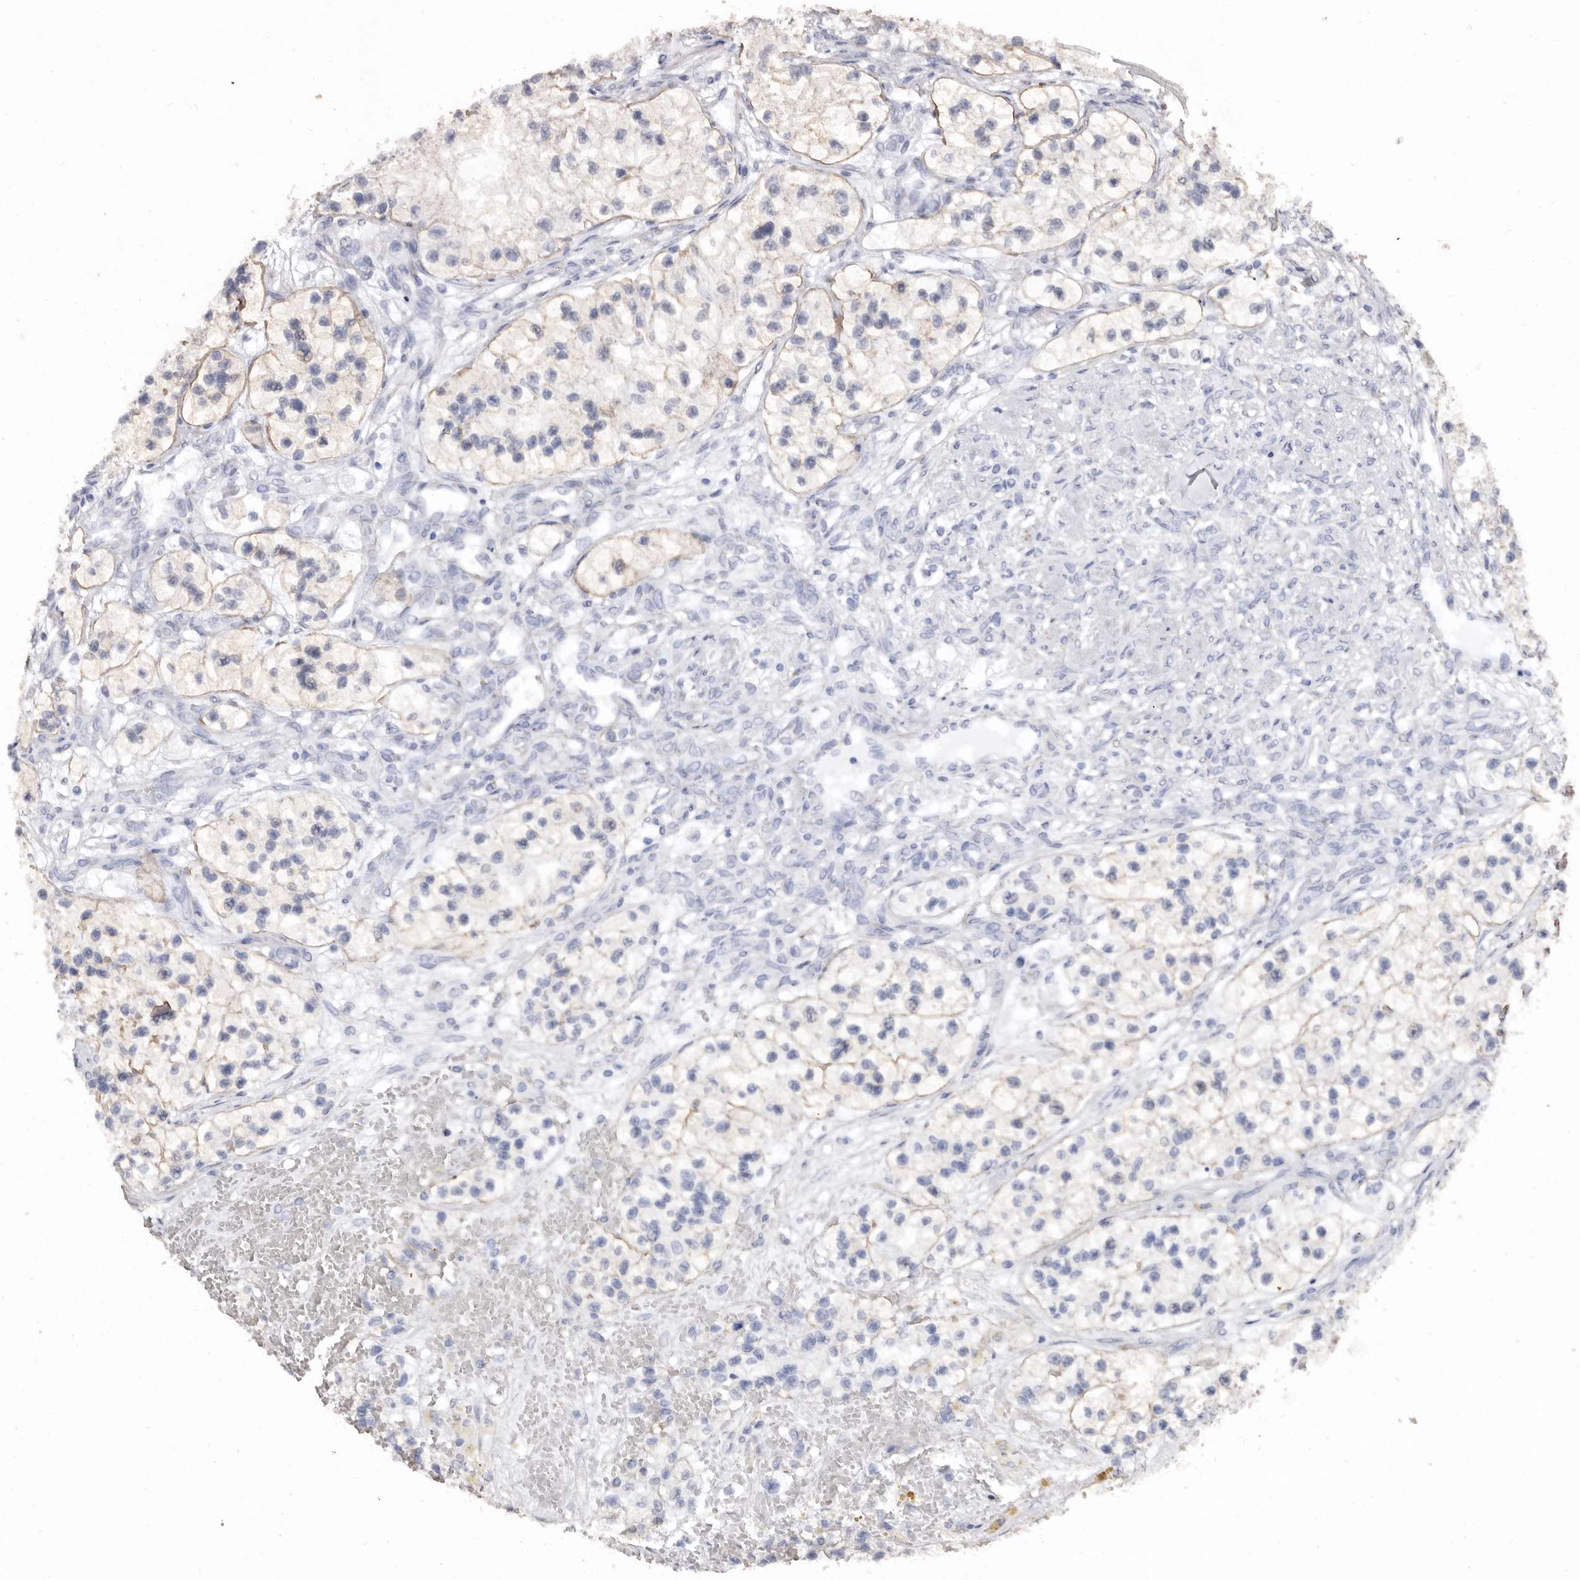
{"staining": {"intensity": "weak", "quantity": "25%-75%", "location": "cytoplasmic/membranous"}, "tissue": "renal cancer", "cell_type": "Tumor cells", "image_type": "cancer", "snomed": [{"axis": "morphology", "description": "Adenocarcinoma, NOS"}, {"axis": "topography", "description": "Kidney"}], "caption": "Brown immunohistochemical staining in human renal cancer displays weak cytoplasmic/membranous expression in about 25%-75% of tumor cells.", "gene": "COQ8B", "patient": {"sex": "female", "age": 57}}